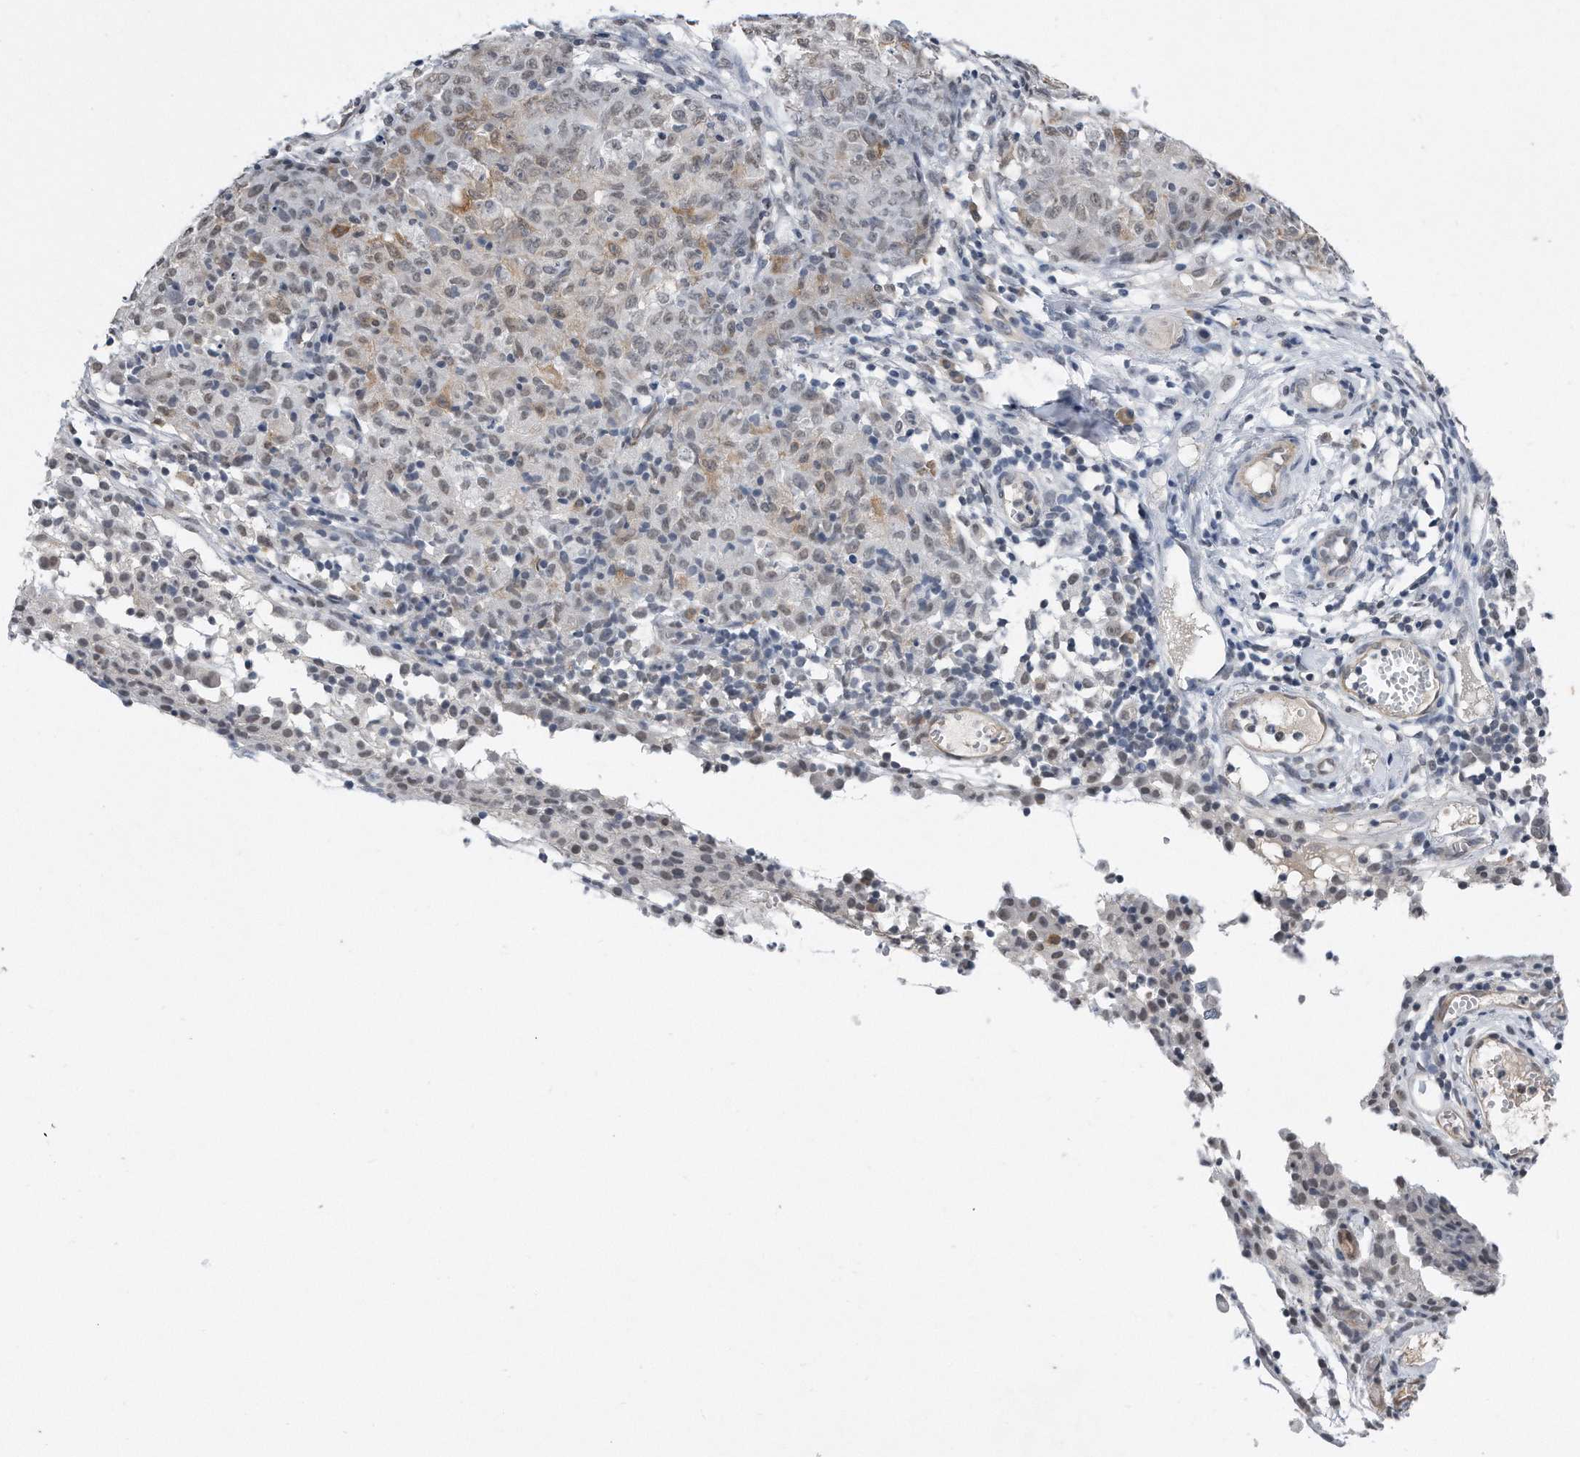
{"staining": {"intensity": "weak", "quantity": "<25%", "location": "nuclear"}, "tissue": "ovarian cancer", "cell_type": "Tumor cells", "image_type": "cancer", "snomed": [{"axis": "morphology", "description": "Carcinoma, endometroid"}, {"axis": "topography", "description": "Ovary"}], "caption": "Image shows no significant protein staining in tumor cells of ovarian cancer (endometroid carcinoma). (IHC, brightfield microscopy, high magnification).", "gene": "TP53INP1", "patient": {"sex": "female", "age": 42}}